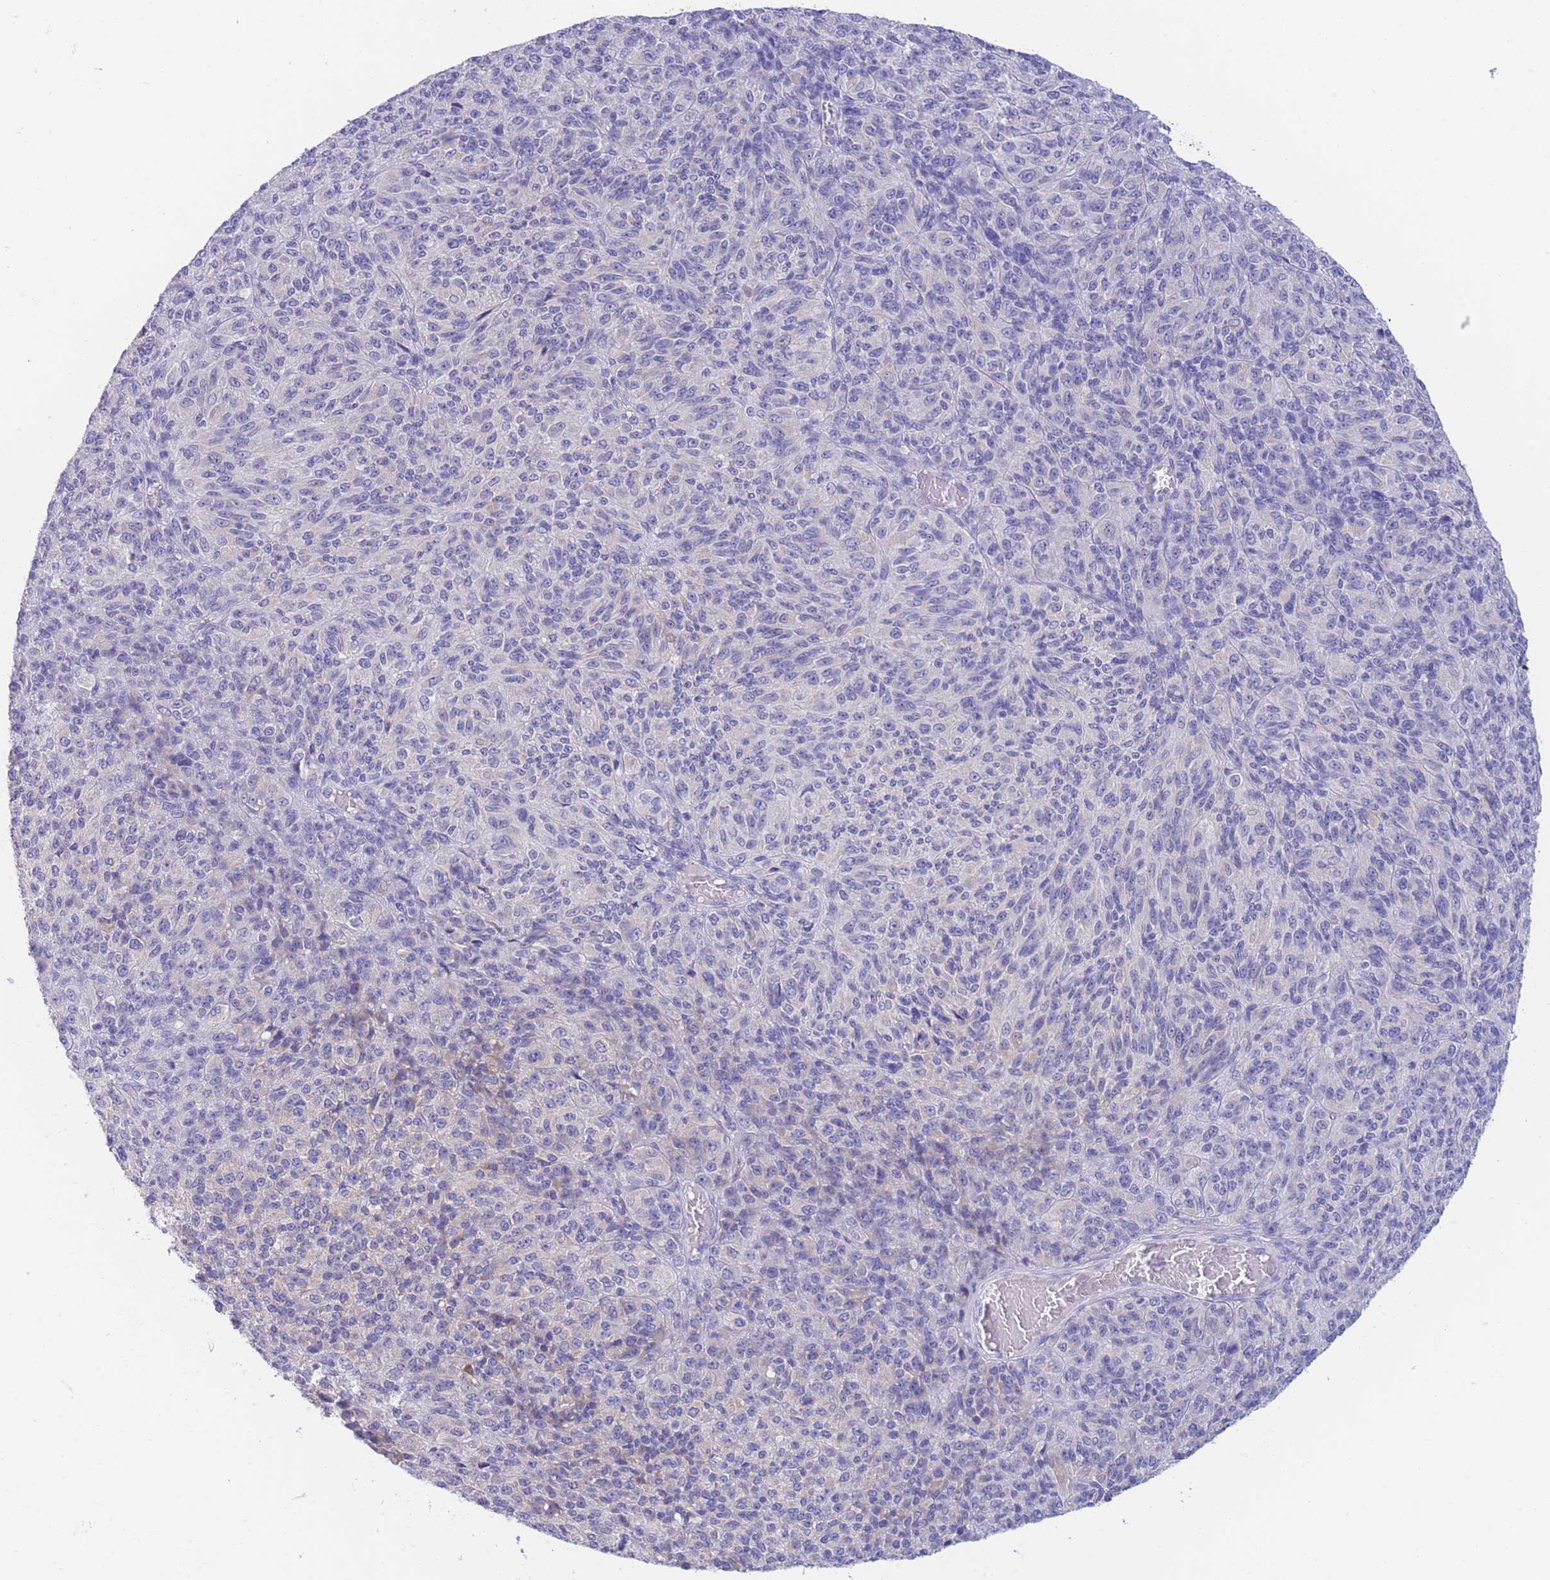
{"staining": {"intensity": "negative", "quantity": "none", "location": "none"}, "tissue": "melanoma", "cell_type": "Tumor cells", "image_type": "cancer", "snomed": [{"axis": "morphology", "description": "Malignant melanoma, Metastatic site"}, {"axis": "topography", "description": "Brain"}], "caption": "Human melanoma stained for a protein using immunohistochemistry (IHC) exhibits no expression in tumor cells.", "gene": "PCDHB3", "patient": {"sex": "female", "age": 56}}